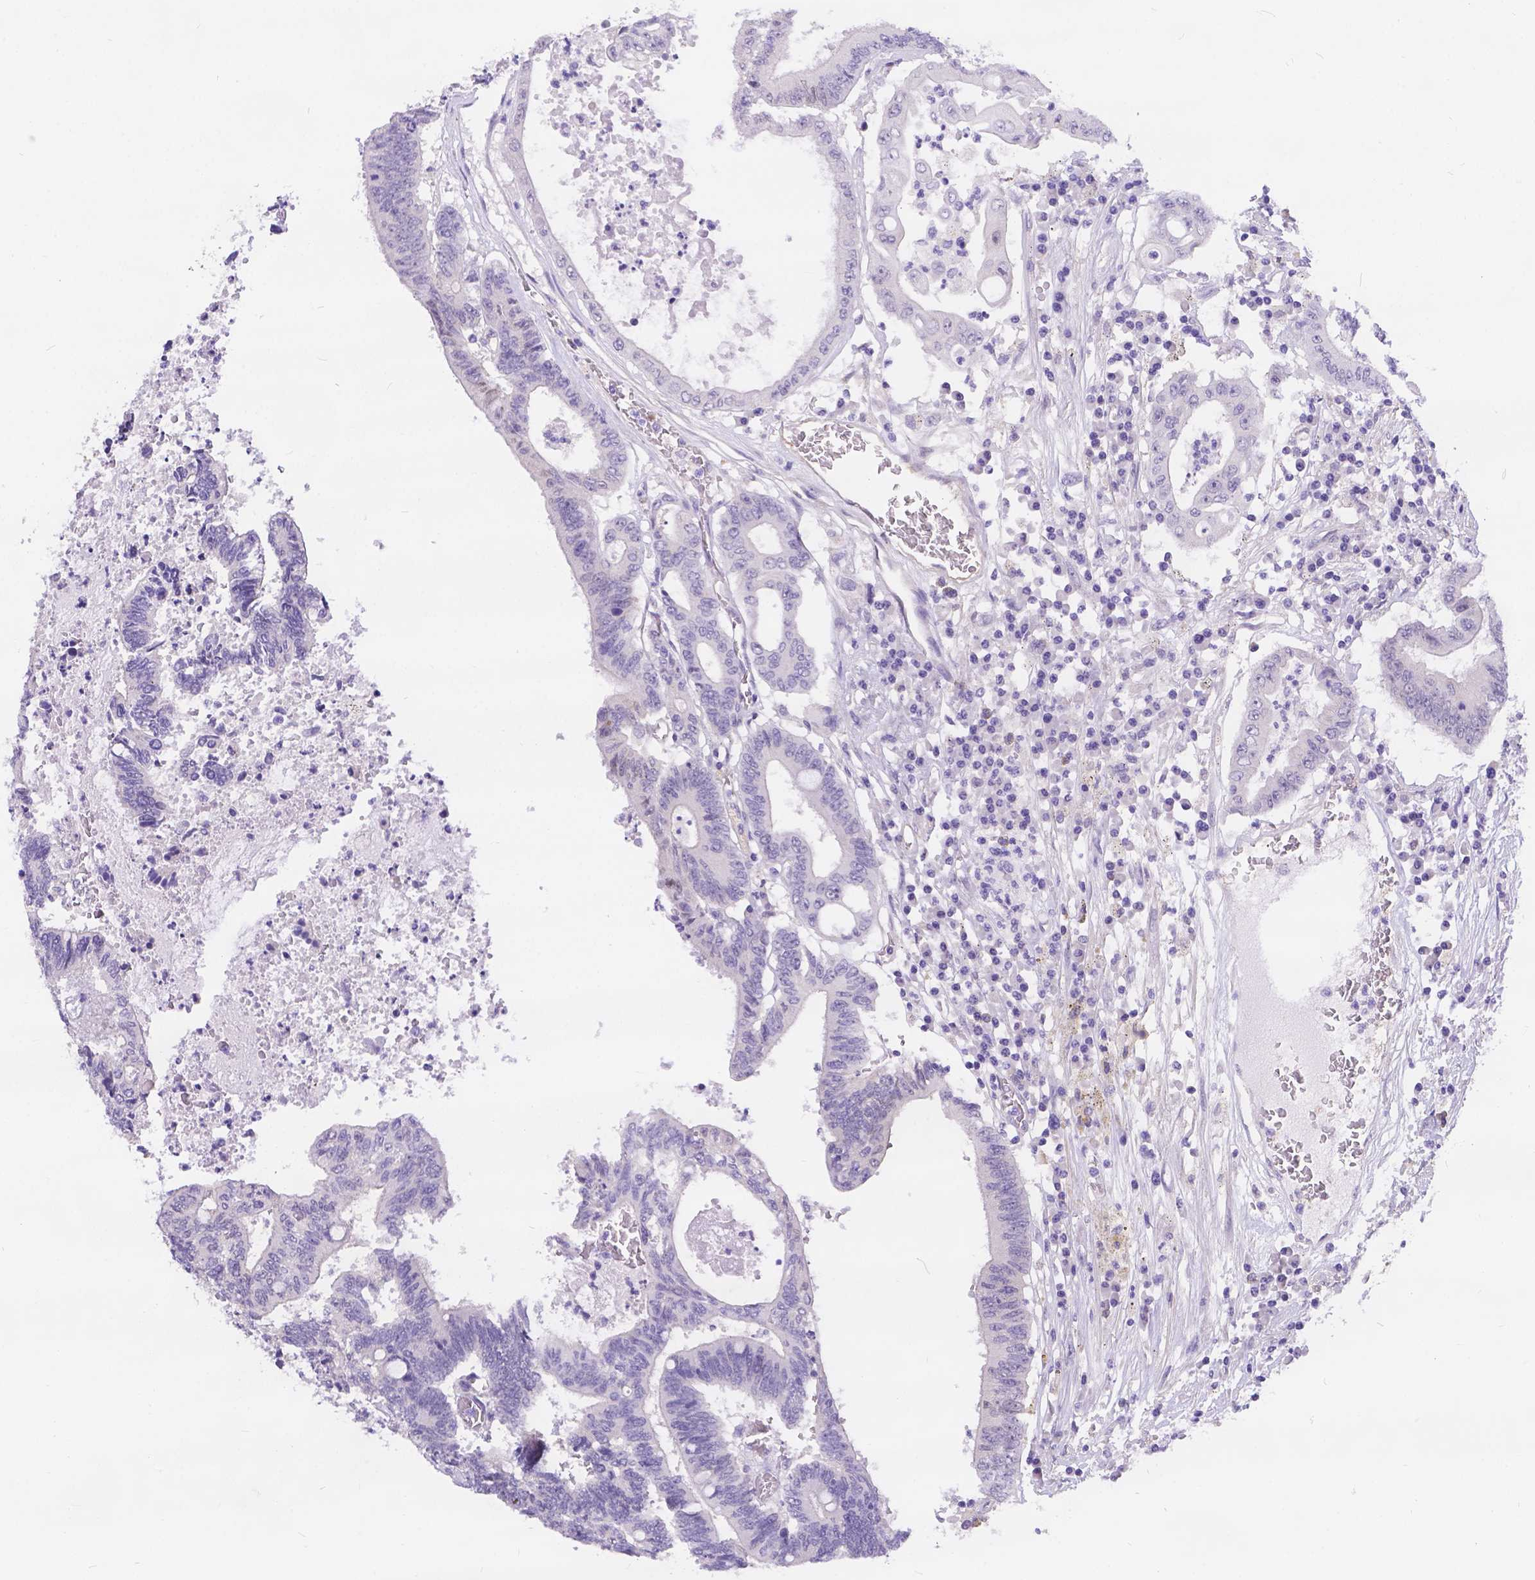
{"staining": {"intensity": "negative", "quantity": "none", "location": "none"}, "tissue": "colorectal cancer", "cell_type": "Tumor cells", "image_type": "cancer", "snomed": [{"axis": "morphology", "description": "Adenocarcinoma, NOS"}, {"axis": "topography", "description": "Rectum"}], "caption": "There is no significant expression in tumor cells of colorectal adenocarcinoma.", "gene": "DLEC1", "patient": {"sex": "male", "age": 54}}